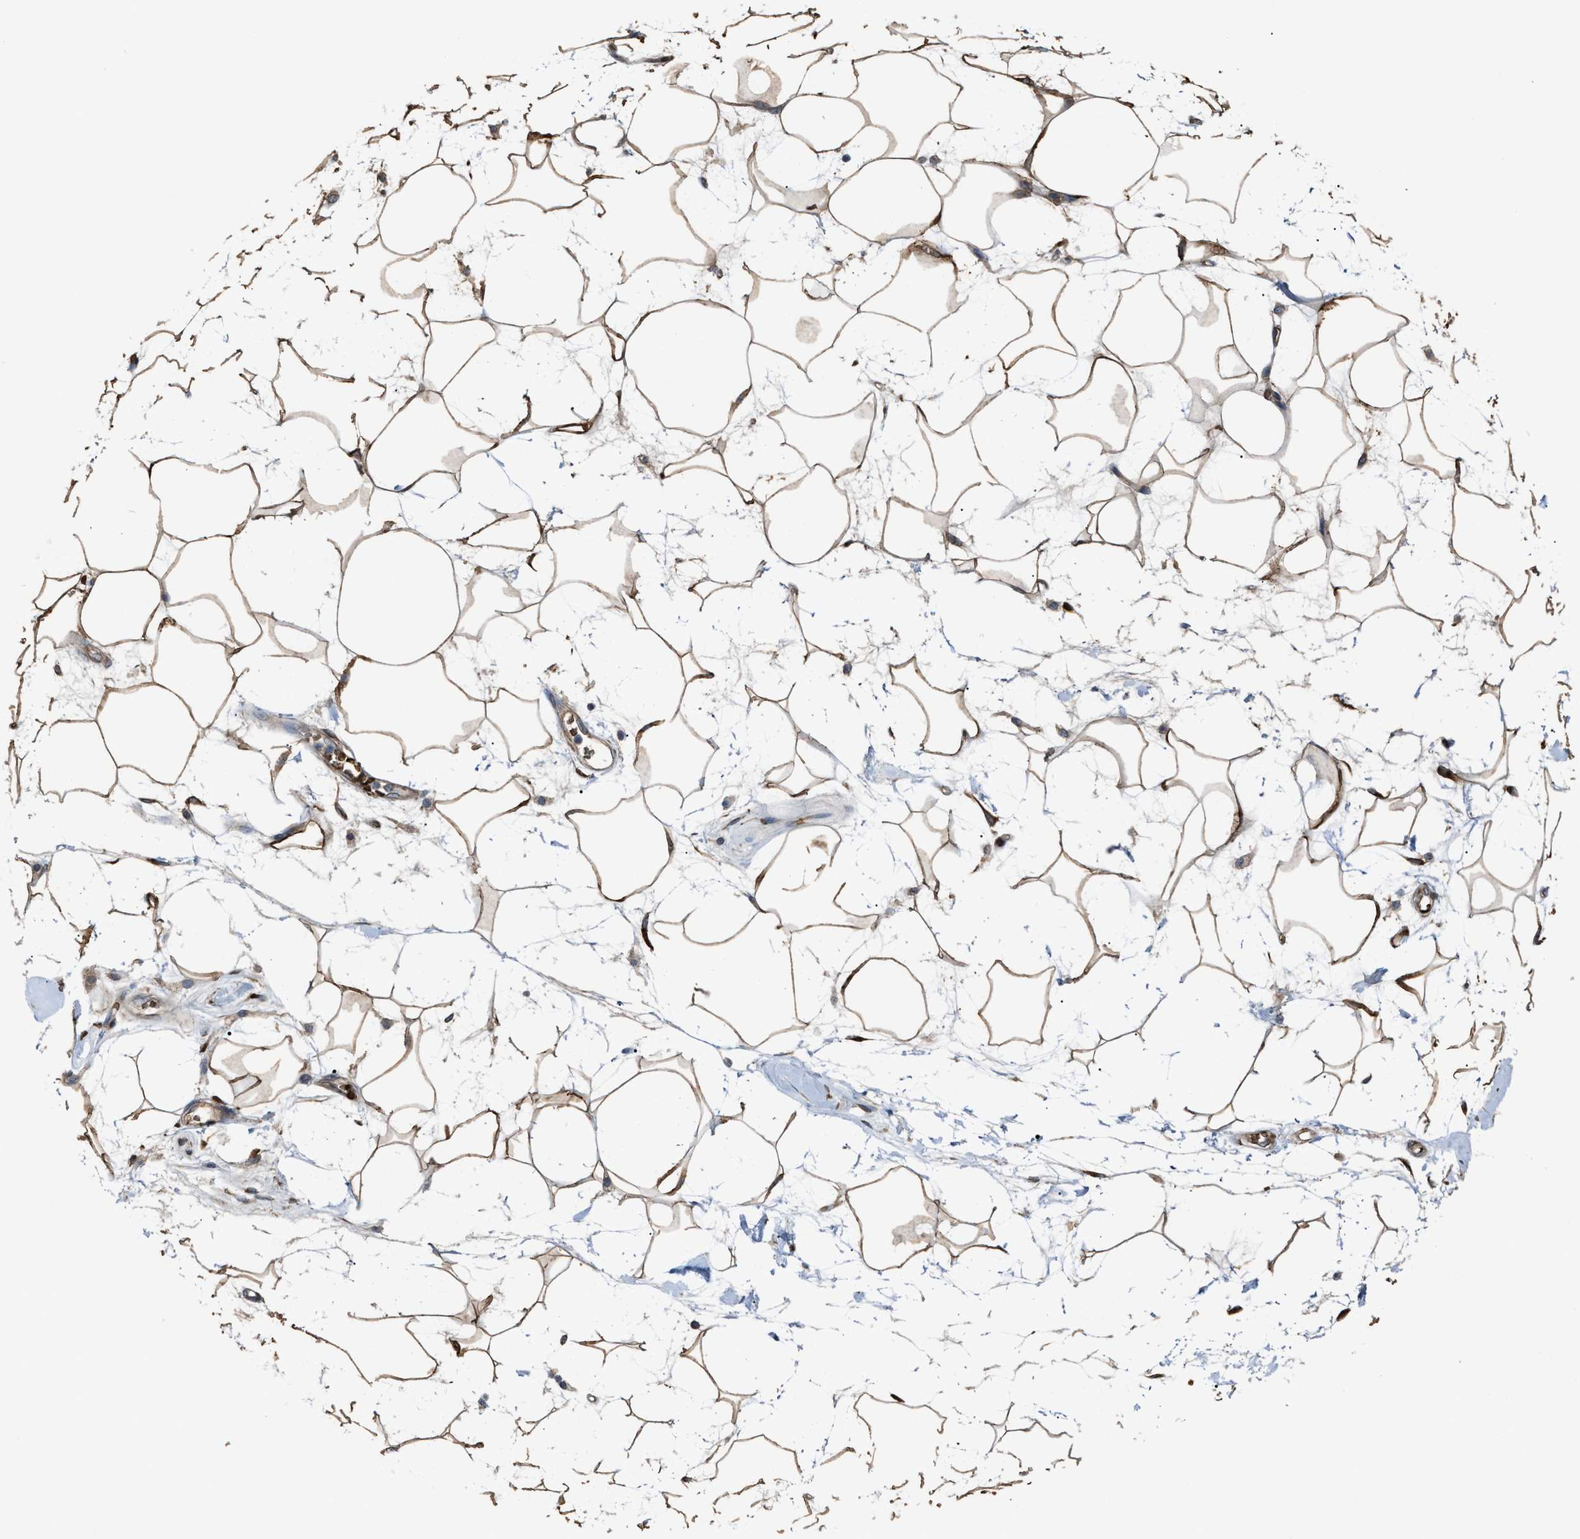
{"staining": {"intensity": "moderate", "quantity": ">75%", "location": "cytoplasmic/membranous"}, "tissue": "adipose tissue", "cell_type": "Adipocytes", "image_type": "normal", "snomed": [{"axis": "morphology", "description": "Normal tissue, NOS"}, {"axis": "morphology", "description": "Adenocarcinoma, NOS"}, {"axis": "topography", "description": "Duodenum"}, {"axis": "topography", "description": "Peripheral nerve tissue"}], "caption": "An image of human adipose tissue stained for a protein shows moderate cytoplasmic/membranous brown staining in adipocytes.", "gene": "SELENOM", "patient": {"sex": "female", "age": 60}}